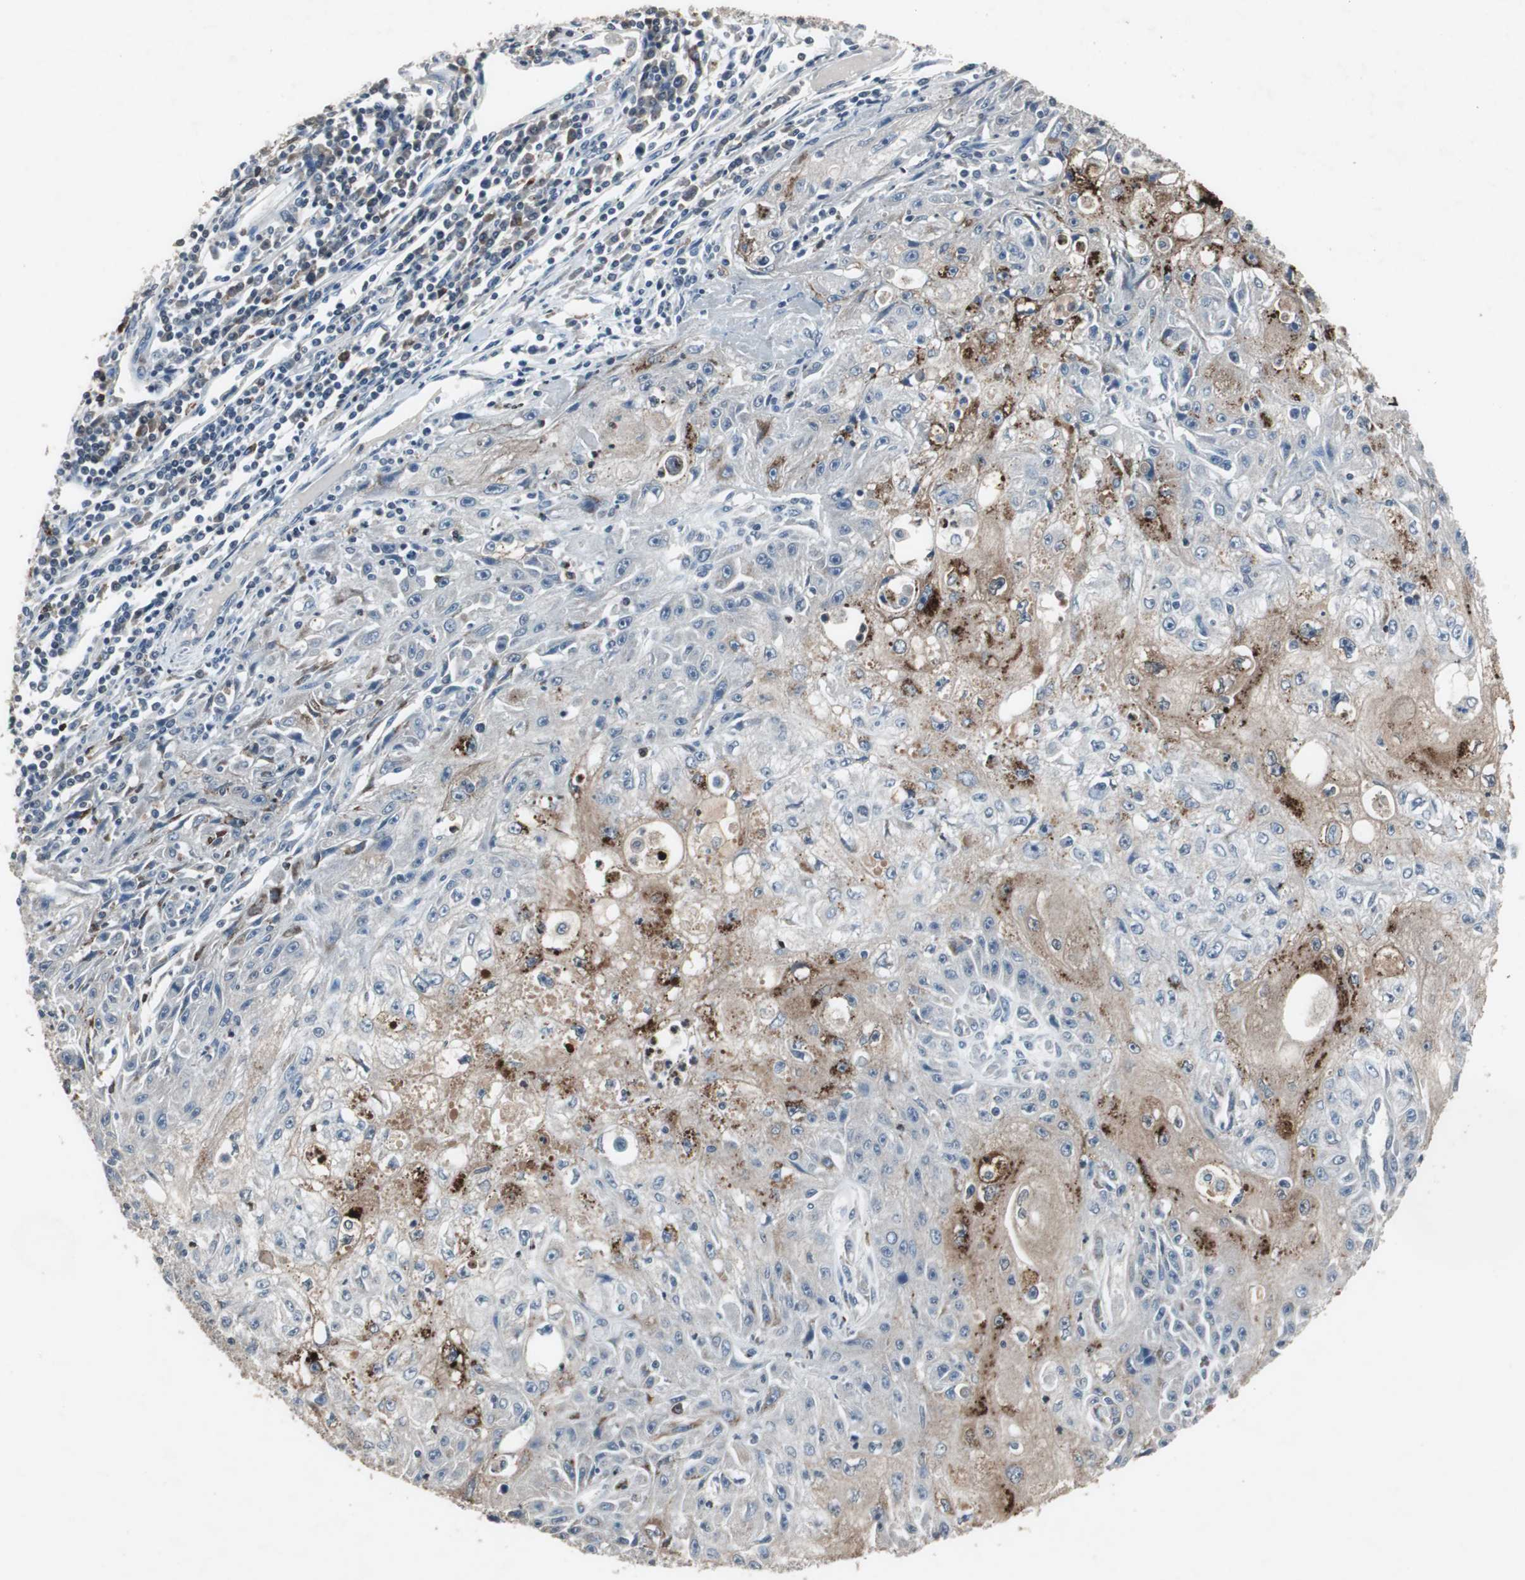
{"staining": {"intensity": "moderate", "quantity": "25%-75%", "location": "cytoplasmic/membranous"}, "tissue": "skin cancer", "cell_type": "Tumor cells", "image_type": "cancer", "snomed": [{"axis": "morphology", "description": "Squamous cell carcinoma, NOS"}, {"axis": "topography", "description": "Skin"}], "caption": "Immunohistochemistry (DAB) staining of skin cancer (squamous cell carcinoma) shows moderate cytoplasmic/membranous protein expression in approximately 25%-75% of tumor cells.", "gene": "ADNP2", "patient": {"sex": "male", "age": 75}}